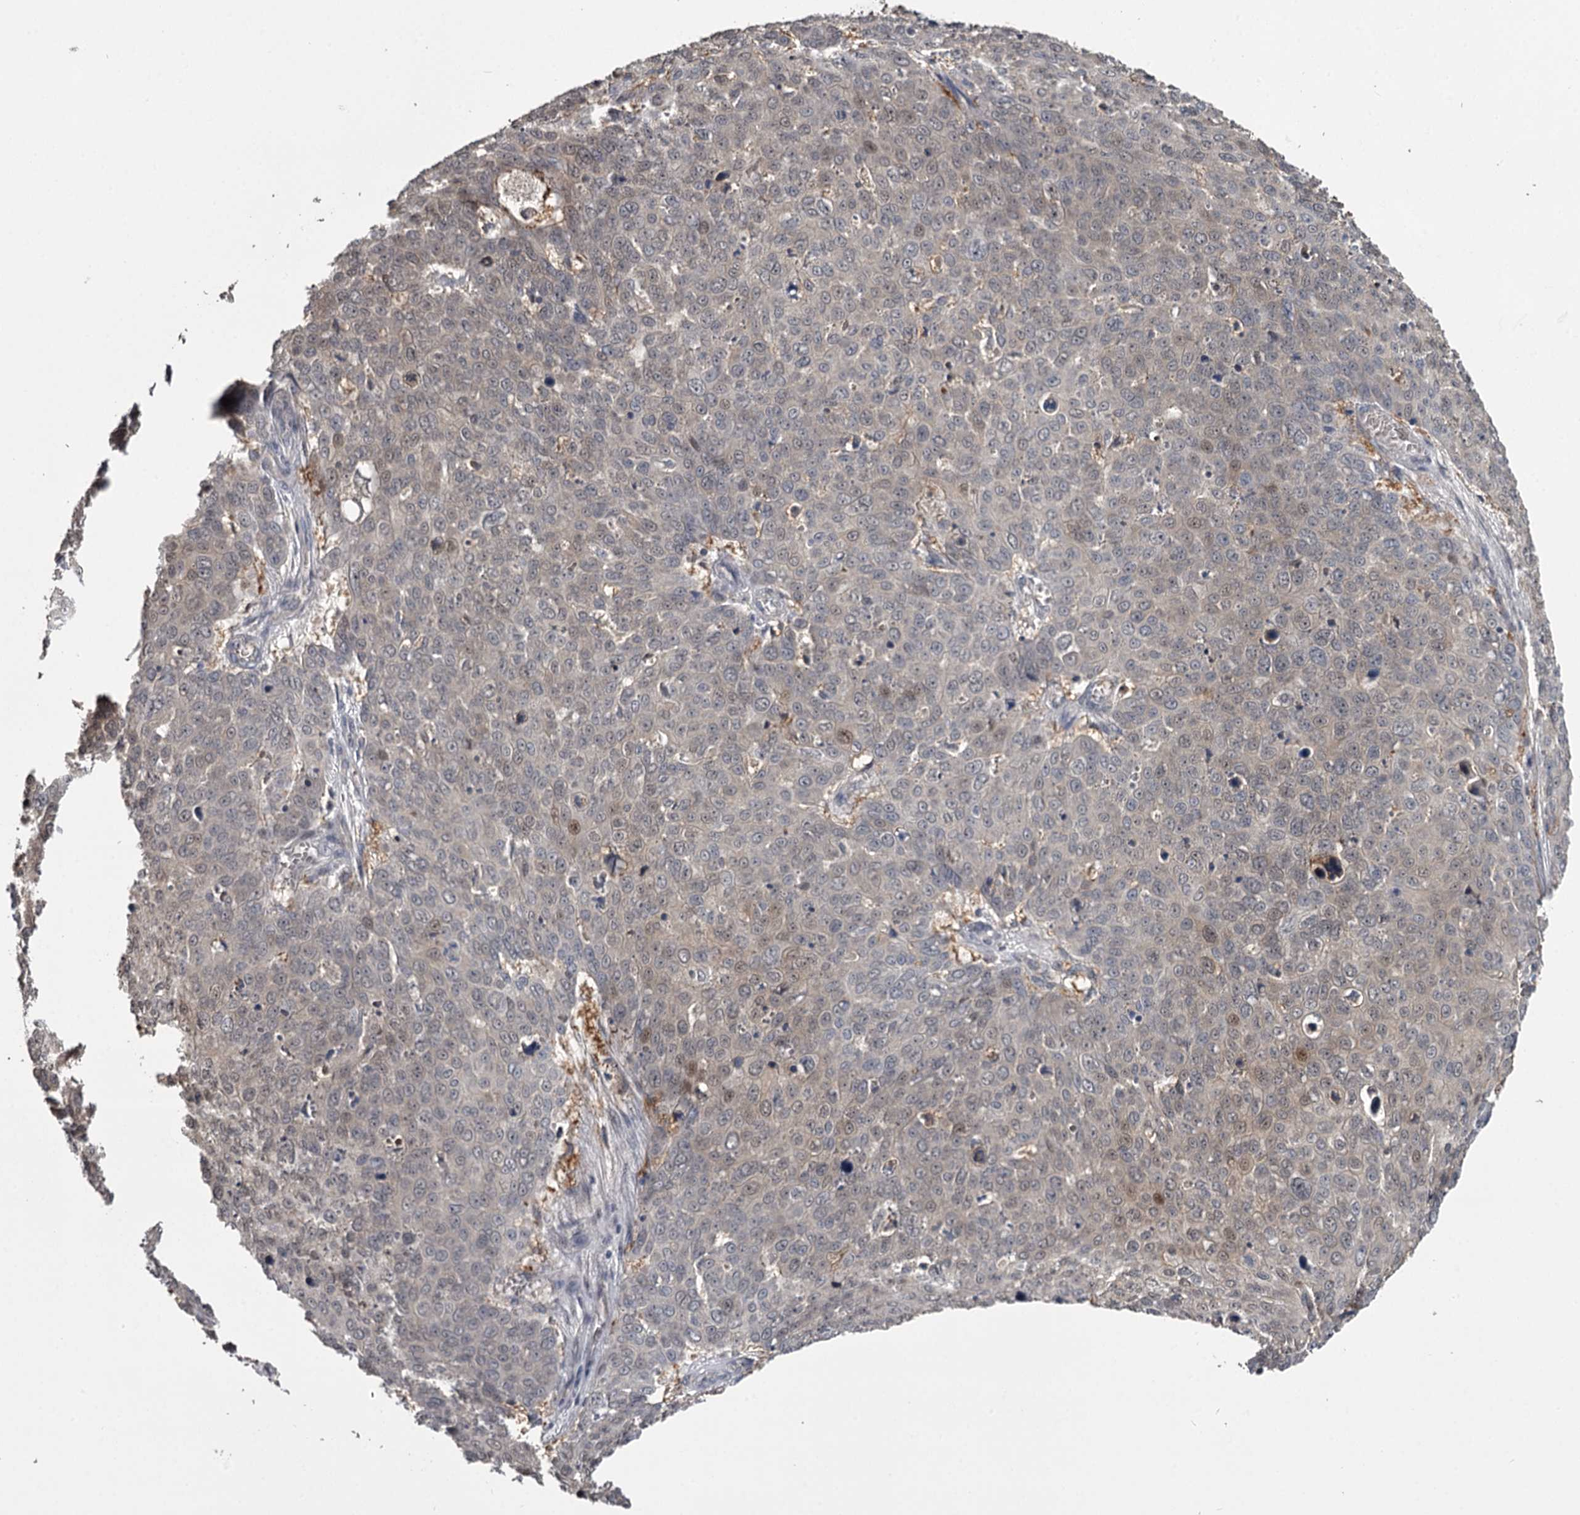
{"staining": {"intensity": "moderate", "quantity": "<25%", "location": "nuclear"}, "tissue": "skin cancer", "cell_type": "Tumor cells", "image_type": "cancer", "snomed": [{"axis": "morphology", "description": "Squamous cell carcinoma, NOS"}, {"axis": "topography", "description": "Skin"}], "caption": "This is an image of IHC staining of skin squamous cell carcinoma, which shows moderate expression in the nuclear of tumor cells.", "gene": "CWF19L2", "patient": {"sex": "male", "age": 71}}